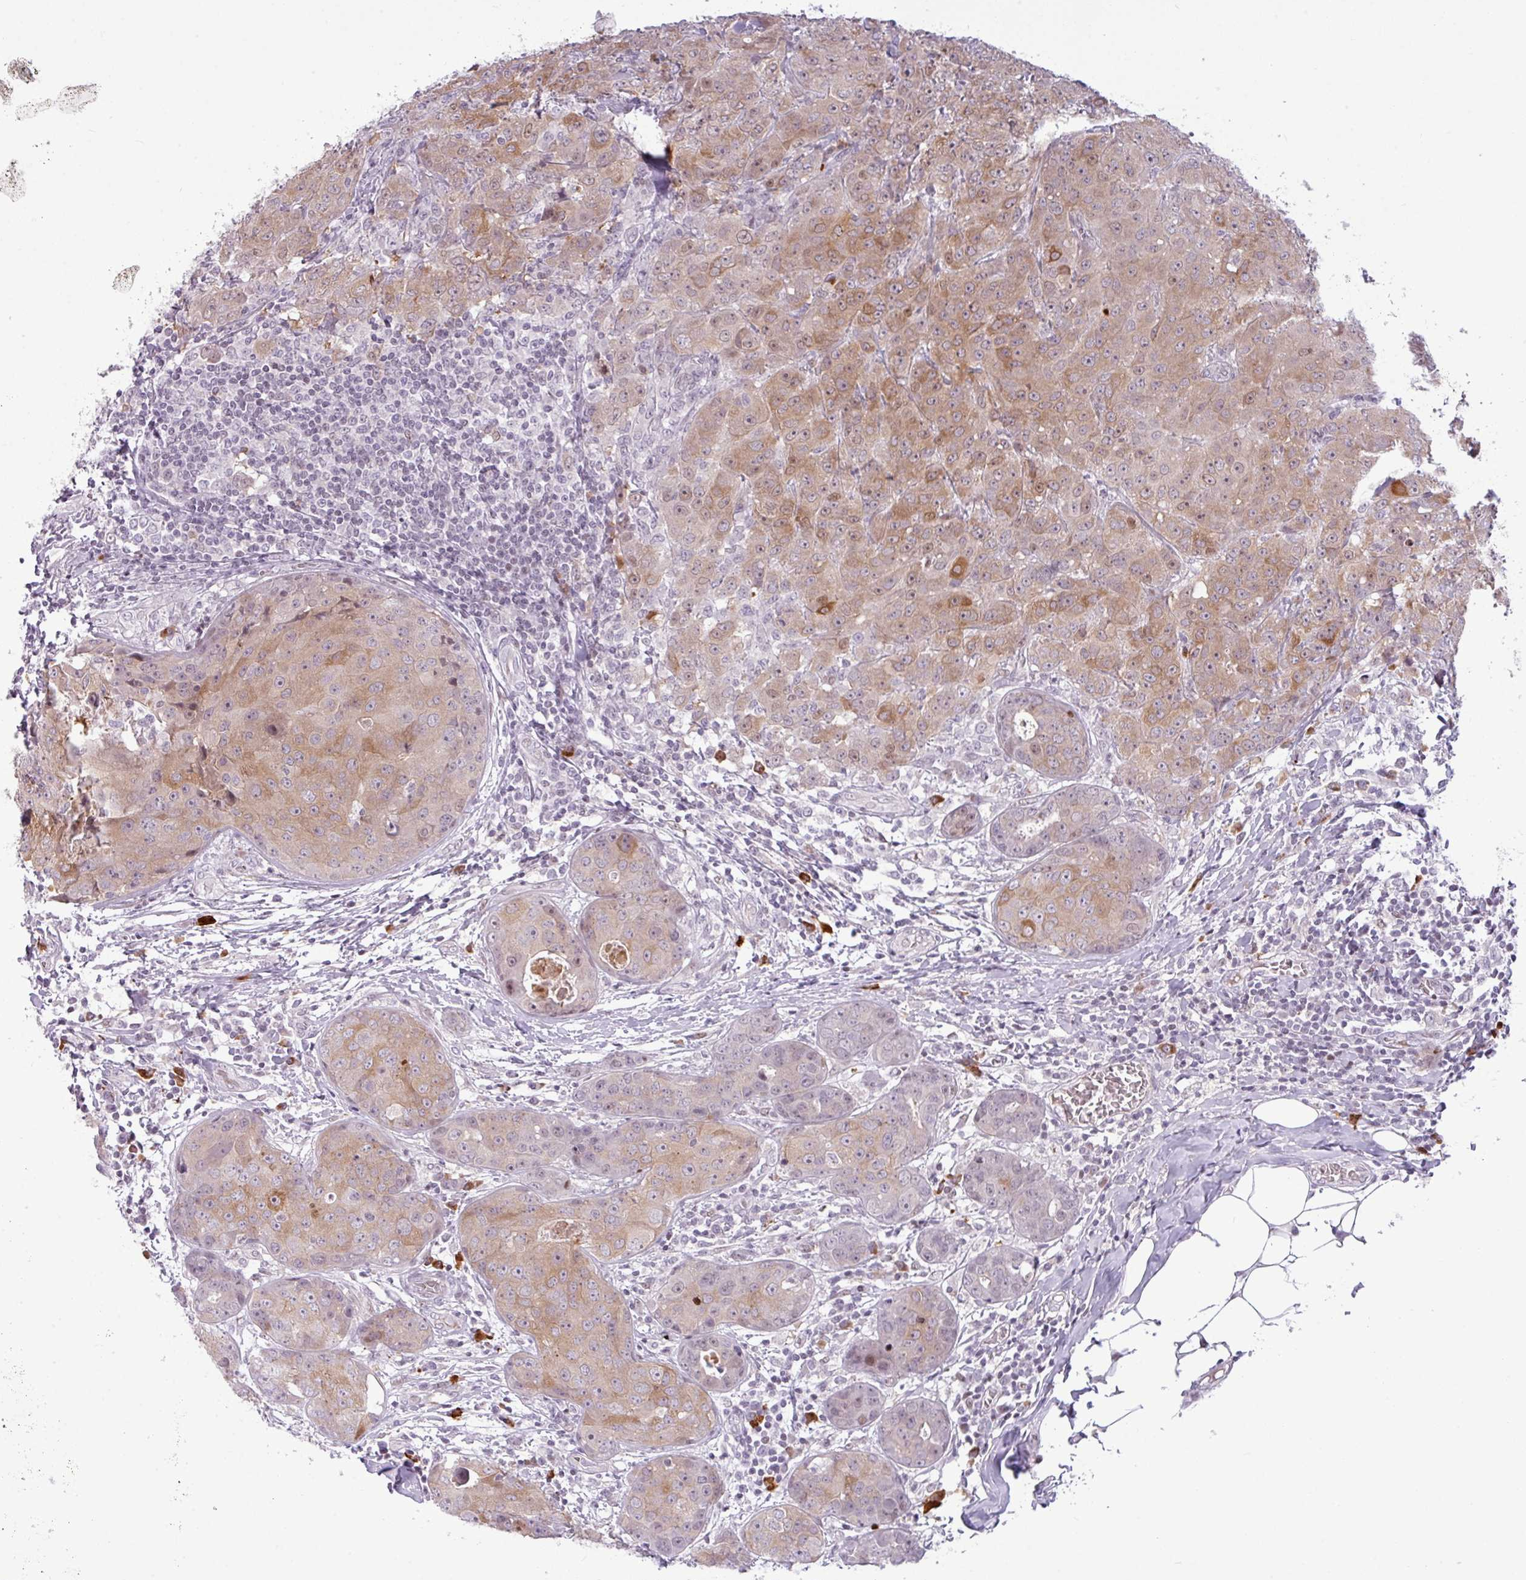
{"staining": {"intensity": "moderate", "quantity": ">75%", "location": "cytoplasmic/membranous"}, "tissue": "breast cancer", "cell_type": "Tumor cells", "image_type": "cancer", "snomed": [{"axis": "morphology", "description": "Duct carcinoma"}, {"axis": "topography", "description": "Breast"}], "caption": "An image of breast cancer (infiltrating ductal carcinoma) stained for a protein shows moderate cytoplasmic/membranous brown staining in tumor cells. The staining was performed using DAB (3,3'-diaminobenzidine), with brown indicating positive protein expression. Nuclei are stained blue with hematoxylin.", "gene": "SLC66A2", "patient": {"sex": "female", "age": 43}}